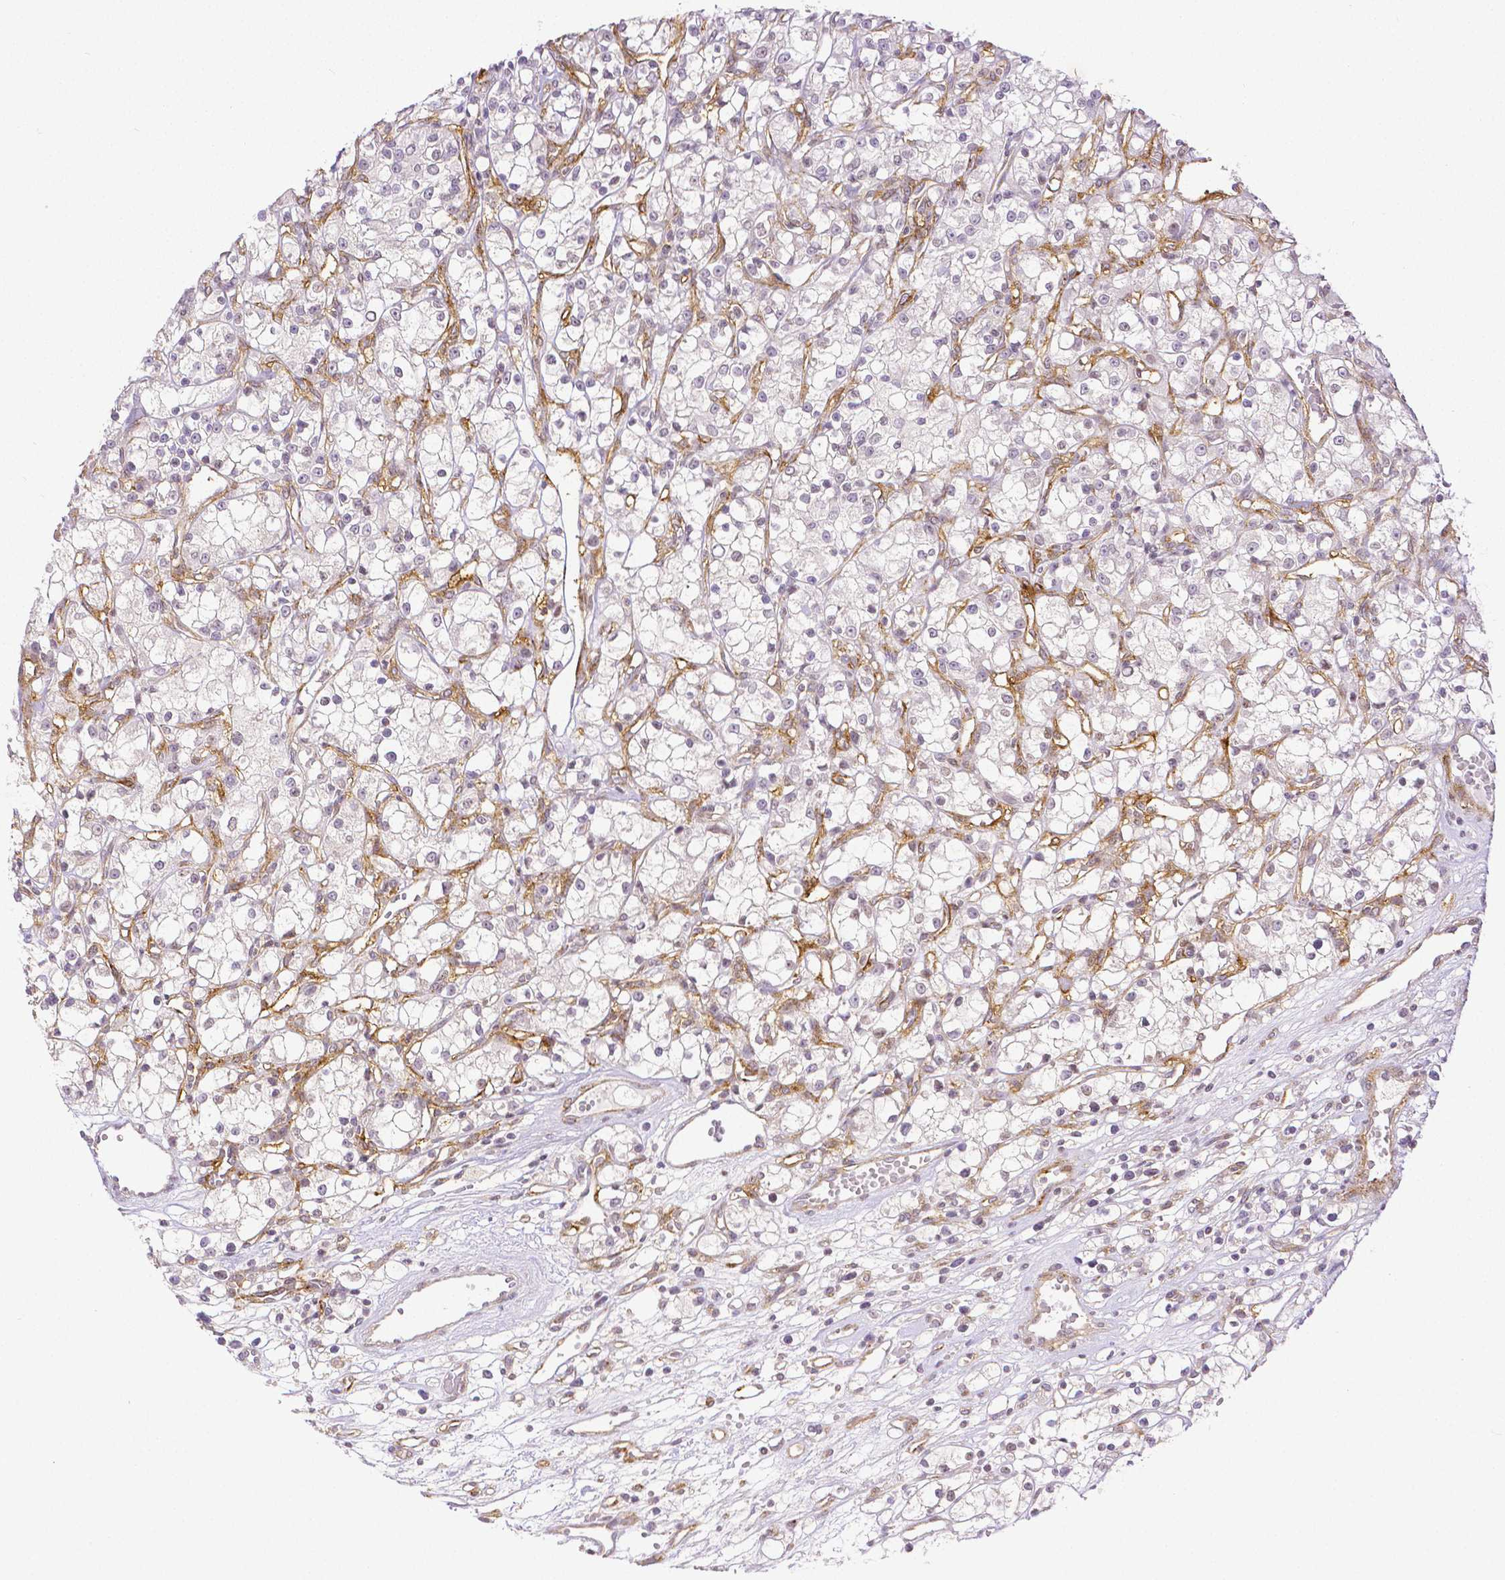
{"staining": {"intensity": "negative", "quantity": "none", "location": "none"}, "tissue": "renal cancer", "cell_type": "Tumor cells", "image_type": "cancer", "snomed": [{"axis": "morphology", "description": "Adenocarcinoma, NOS"}, {"axis": "topography", "description": "Kidney"}], "caption": "IHC histopathology image of neoplastic tissue: human renal adenocarcinoma stained with DAB (3,3'-diaminobenzidine) displays no significant protein staining in tumor cells.", "gene": "THY1", "patient": {"sex": "female", "age": 59}}